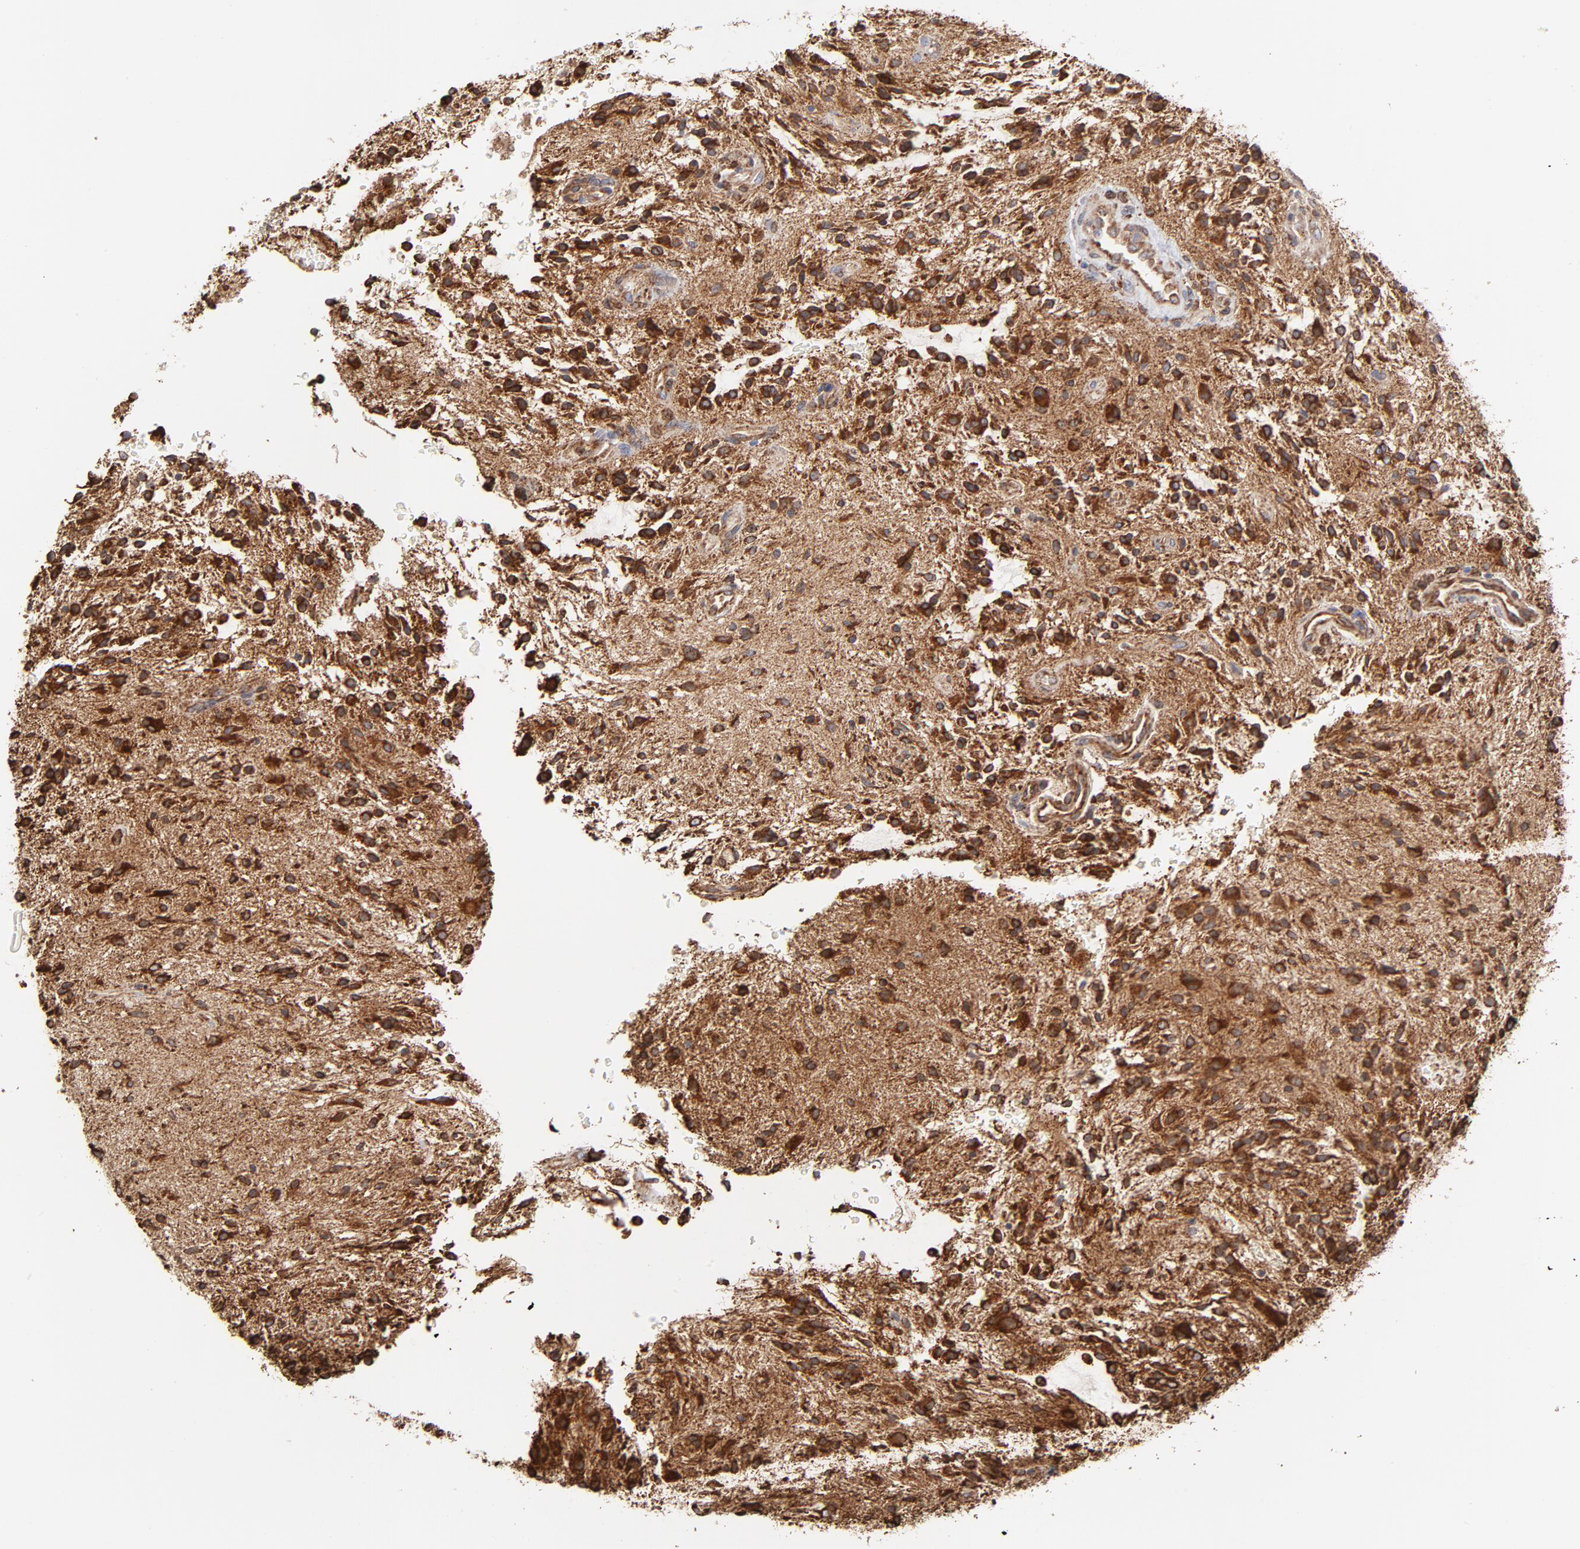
{"staining": {"intensity": "strong", "quantity": ">75%", "location": "cytoplasmic/membranous"}, "tissue": "glioma", "cell_type": "Tumor cells", "image_type": "cancer", "snomed": [{"axis": "morphology", "description": "Glioma, malignant, NOS"}, {"axis": "topography", "description": "Cerebellum"}], "caption": "The photomicrograph shows immunohistochemical staining of glioma (malignant). There is strong cytoplasmic/membranous positivity is present in about >75% of tumor cells.", "gene": "CANX", "patient": {"sex": "female", "age": 10}}